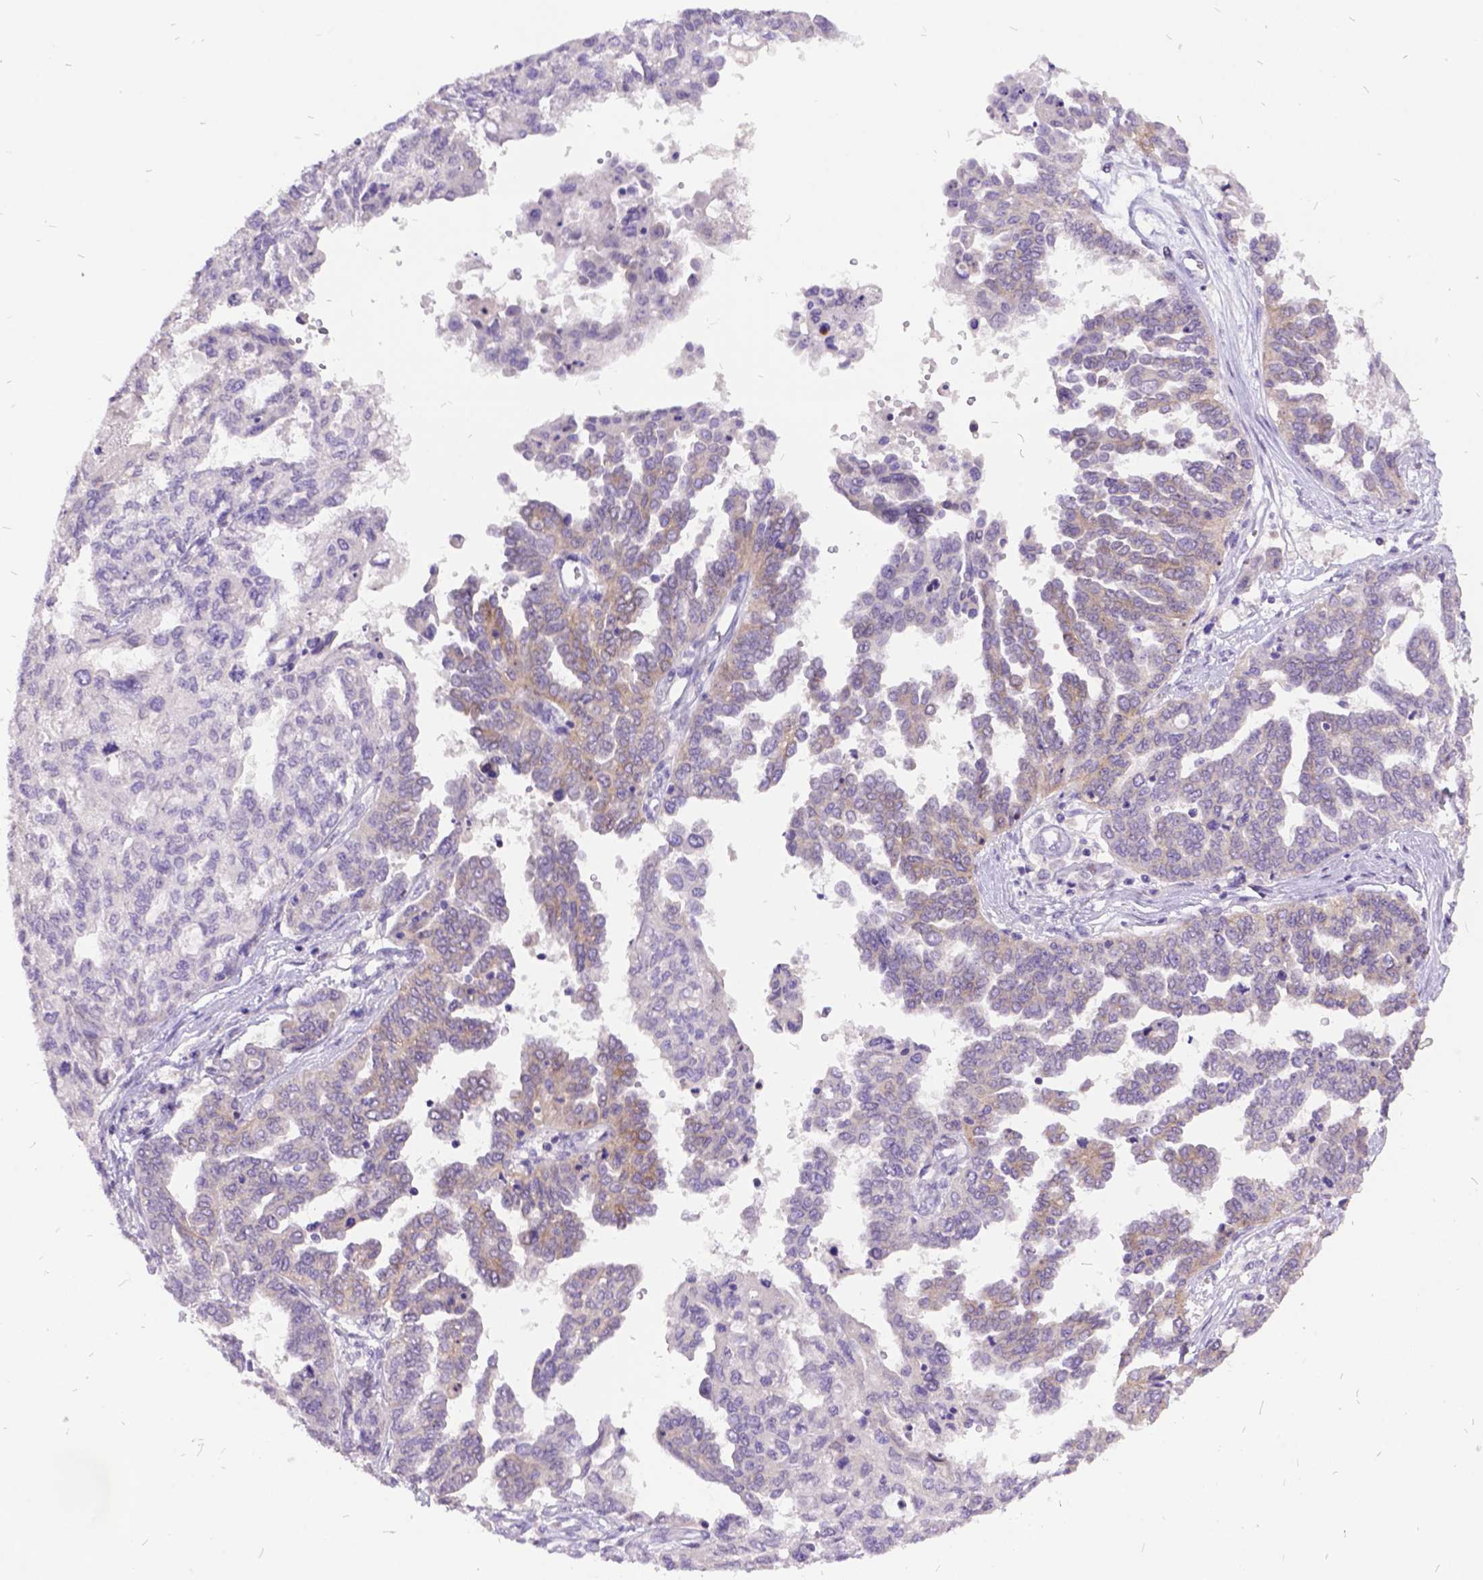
{"staining": {"intensity": "weak", "quantity": "25%-75%", "location": "cytoplasmic/membranous"}, "tissue": "ovarian cancer", "cell_type": "Tumor cells", "image_type": "cancer", "snomed": [{"axis": "morphology", "description": "Cystadenocarcinoma, serous, NOS"}, {"axis": "topography", "description": "Ovary"}], "caption": "Immunohistochemistry (IHC) micrograph of neoplastic tissue: human ovarian serous cystadenocarcinoma stained using immunohistochemistry (IHC) reveals low levels of weak protein expression localized specifically in the cytoplasmic/membranous of tumor cells, appearing as a cytoplasmic/membranous brown color.", "gene": "ITGB6", "patient": {"sex": "female", "age": 53}}